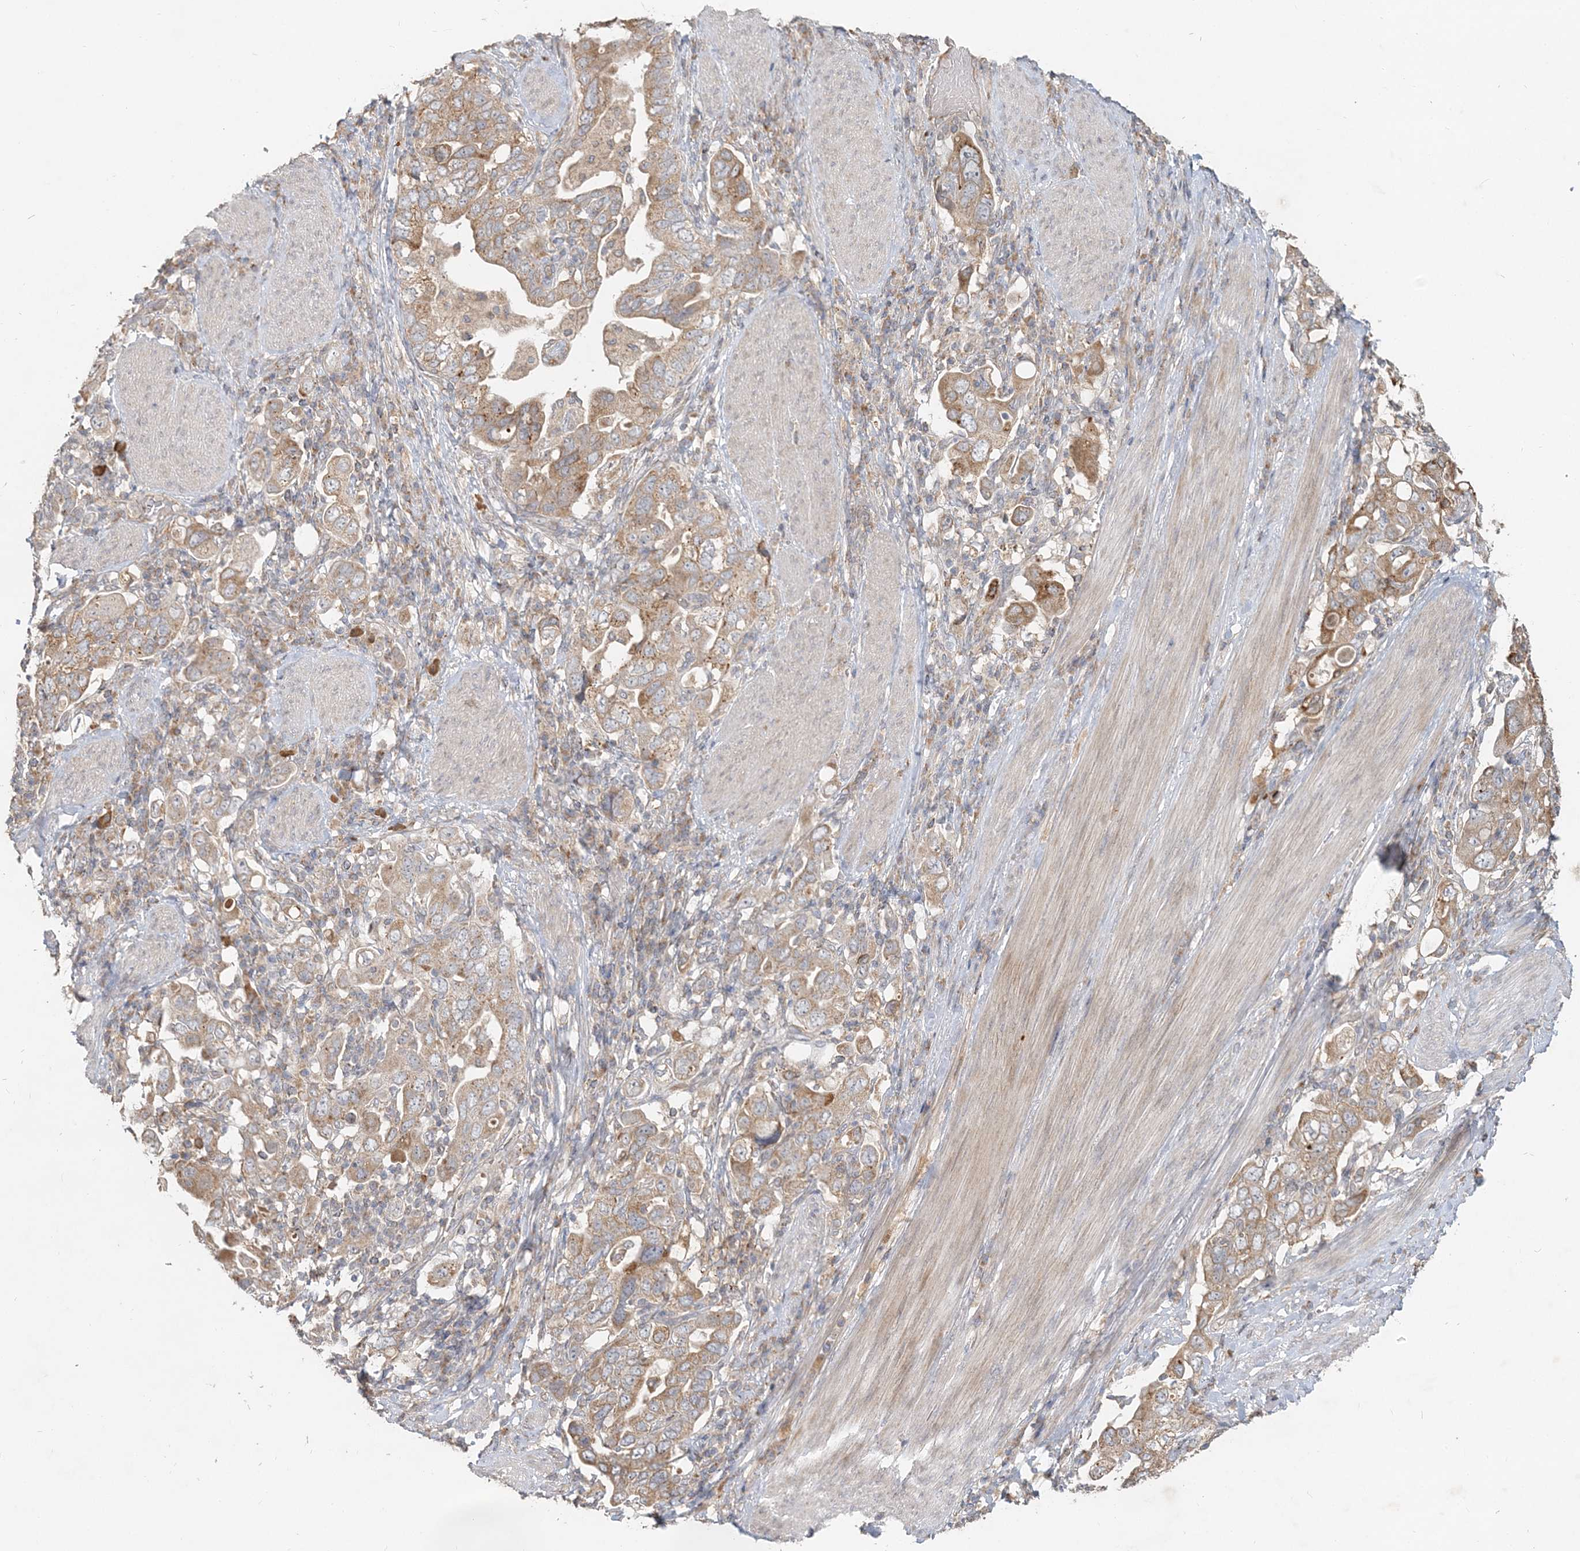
{"staining": {"intensity": "moderate", "quantity": ">75%", "location": "cytoplasmic/membranous"}, "tissue": "stomach cancer", "cell_type": "Tumor cells", "image_type": "cancer", "snomed": [{"axis": "morphology", "description": "Adenocarcinoma, NOS"}, {"axis": "topography", "description": "Stomach, upper"}], "caption": "Immunohistochemical staining of stomach adenocarcinoma demonstrates moderate cytoplasmic/membranous protein positivity in approximately >75% of tumor cells.", "gene": "RAB14", "patient": {"sex": "male", "age": 62}}